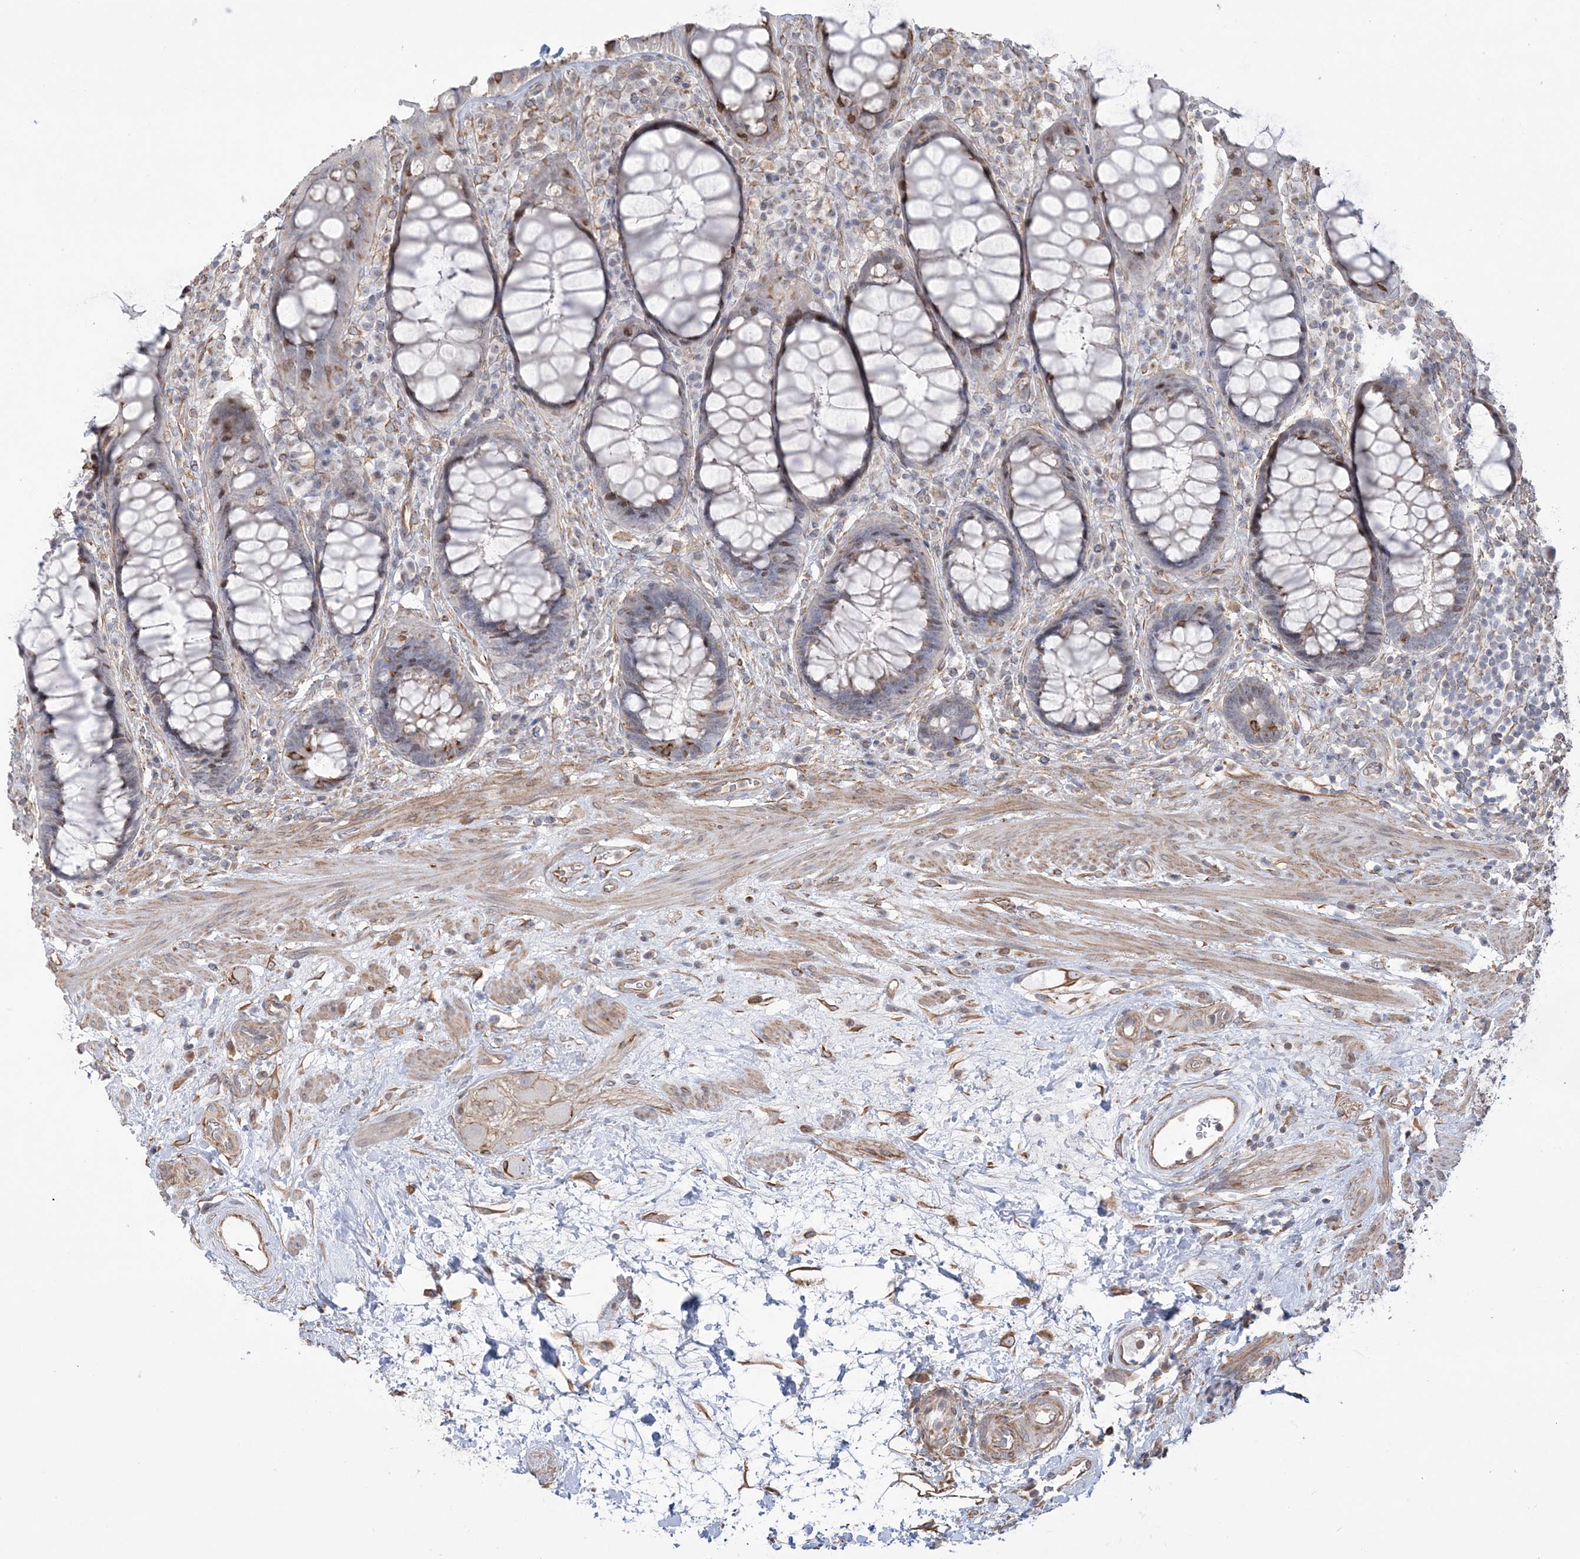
{"staining": {"intensity": "moderate", "quantity": "<25%", "location": "cytoplasmic/membranous"}, "tissue": "rectum", "cell_type": "Glandular cells", "image_type": "normal", "snomed": [{"axis": "morphology", "description": "Normal tissue, NOS"}, {"axis": "topography", "description": "Rectum"}], "caption": "Benign rectum displays moderate cytoplasmic/membranous expression in approximately <25% of glandular cells, visualized by immunohistochemistry.", "gene": "ZNF821", "patient": {"sex": "male", "age": 64}}